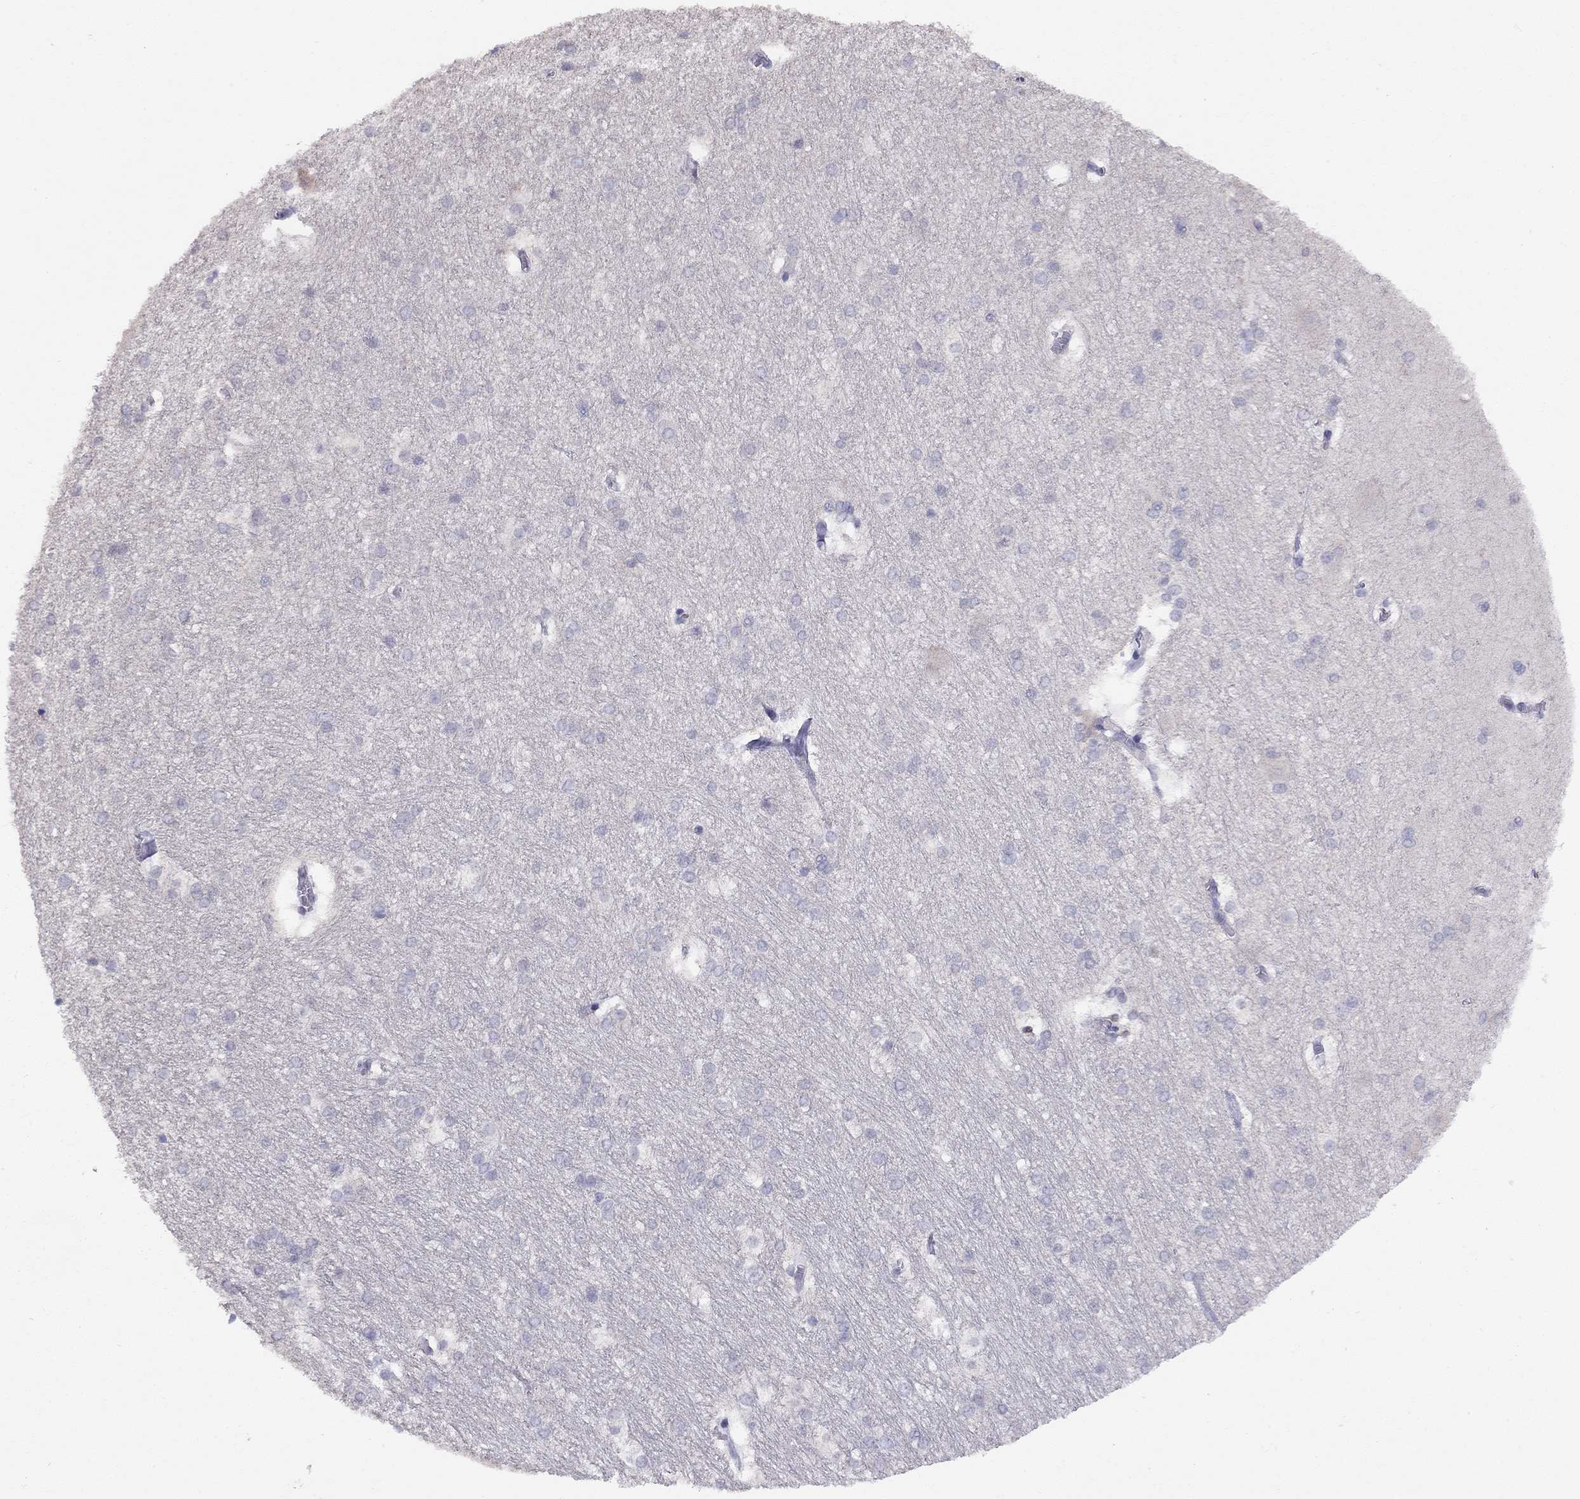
{"staining": {"intensity": "negative", "quantity": "none", "location": "none"}, "tissue": "hippocampus", "cell_type": "Glial cells", "image_type": "normal", "snomed": [{"axis": "morphology", "description": "Normal tissue, NOS"}, {"axis": "topography", "description": "Cerebral cortex"}, {"axis": "topography", "description": "Hippocampus"}], "caption": "Hippocampus stained for a protein using immunohistochemistry shows no staining glial cells.", "gene": "CITED1", "patient": {"sex": "female", "age": 19}}